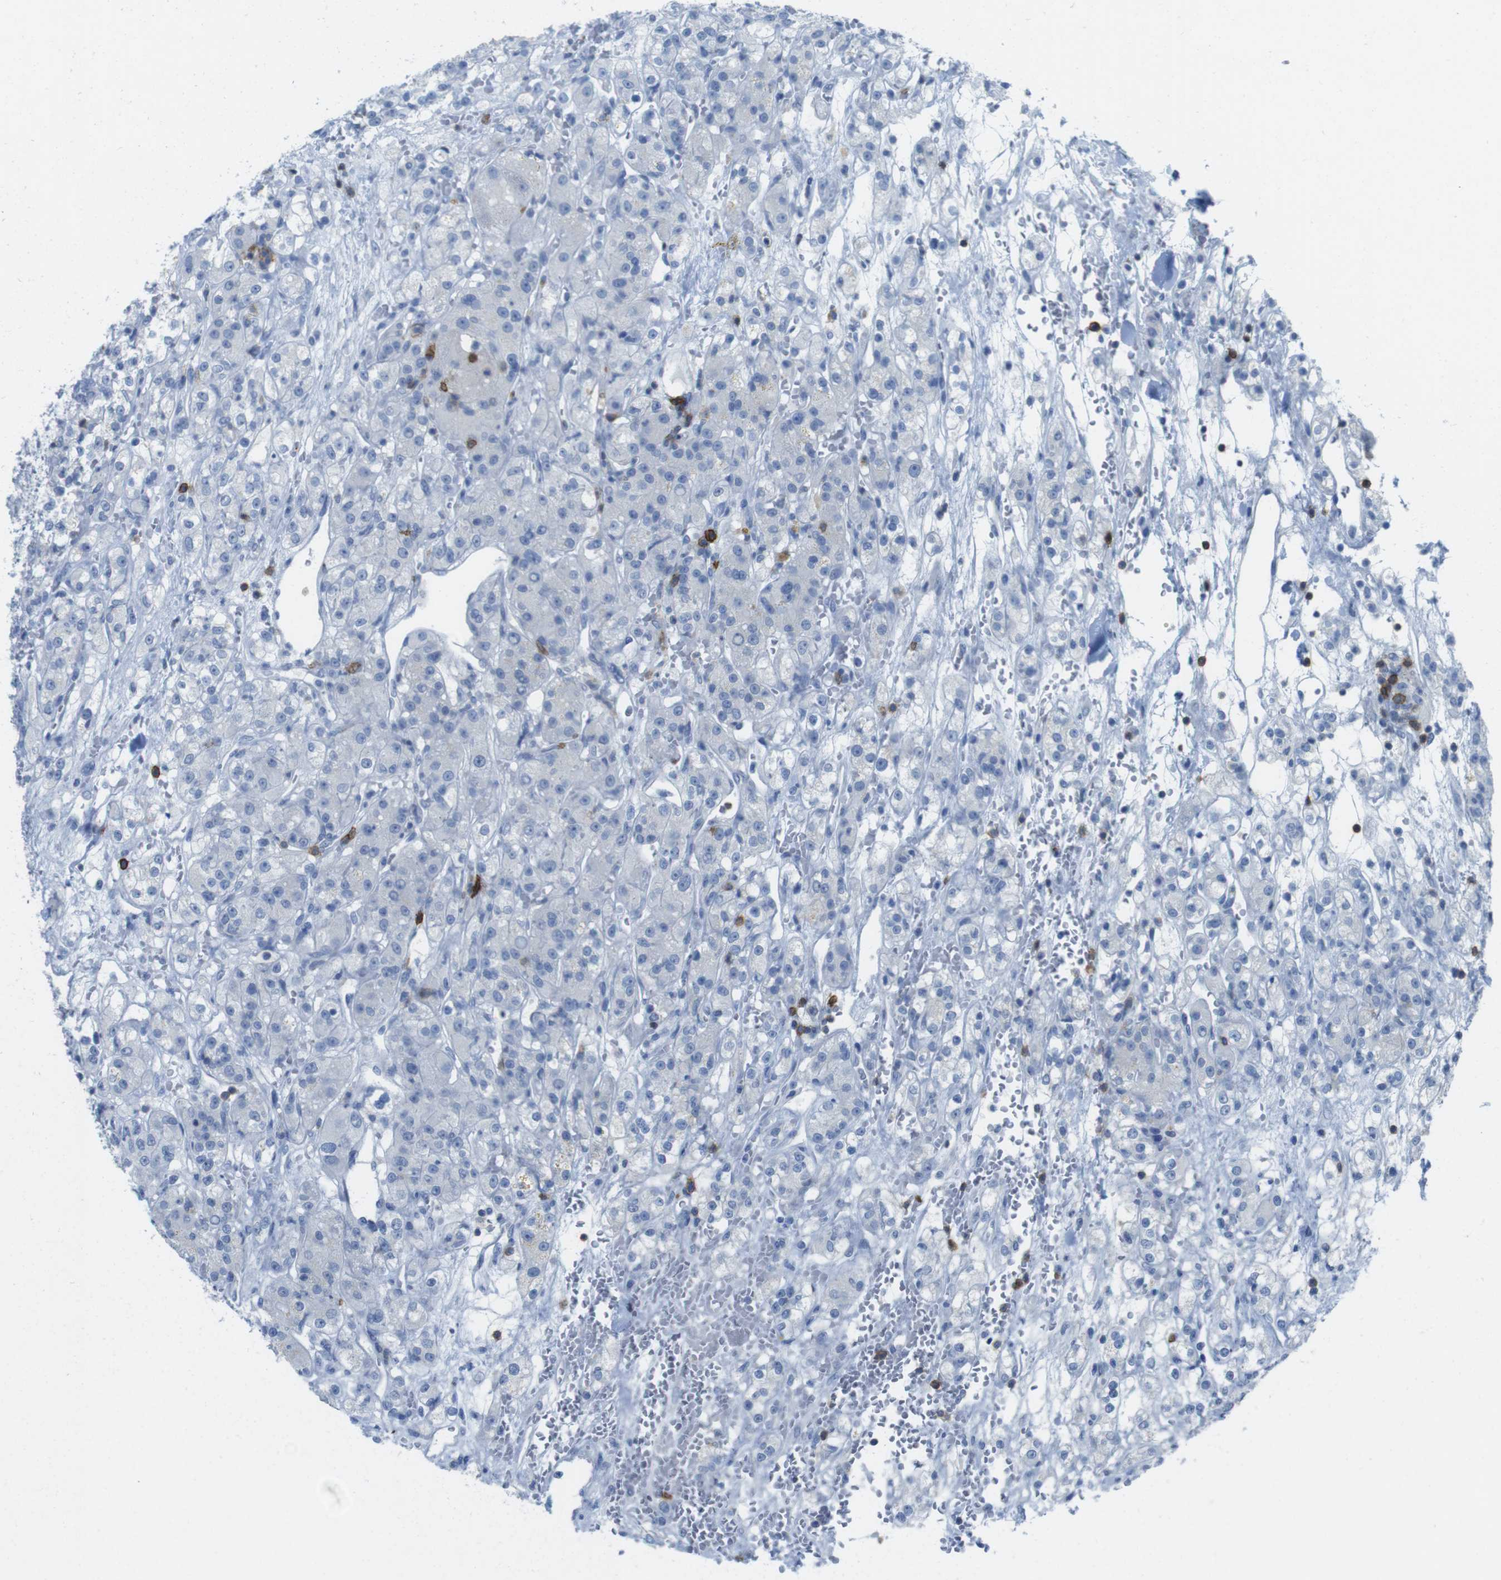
{"staining": {"intensity": "negative", "quantity": "none", "location": "none"}, "tissue": "renal cancer", "cell_type": "Tumor cells", "image_type": "cancer", "snomed": [{"axis": "morphology", "description": "Normal tissue, NOS"}, {"axis": "morphology", "description": "Adenocarcinoma, NOS"}, {"axis": "topography", "description": "Kidney"}], "caption": "High magnification brightfield microscopy of renal cancer (adenocarcinoma) stained with DAB (3,3'-diaminobenzidine) (brown) and counterstained with hematoxylin (blue): tumor cells show no significant expression. Brightfield microscopy of immunohistochemistry stained with DAB (3,3'-diaminobenzidine) (brown) and hematoxylin (blue), captured at high magnification.", "gene": "CD5", "patient": {"sex": "male", "age": 61}}